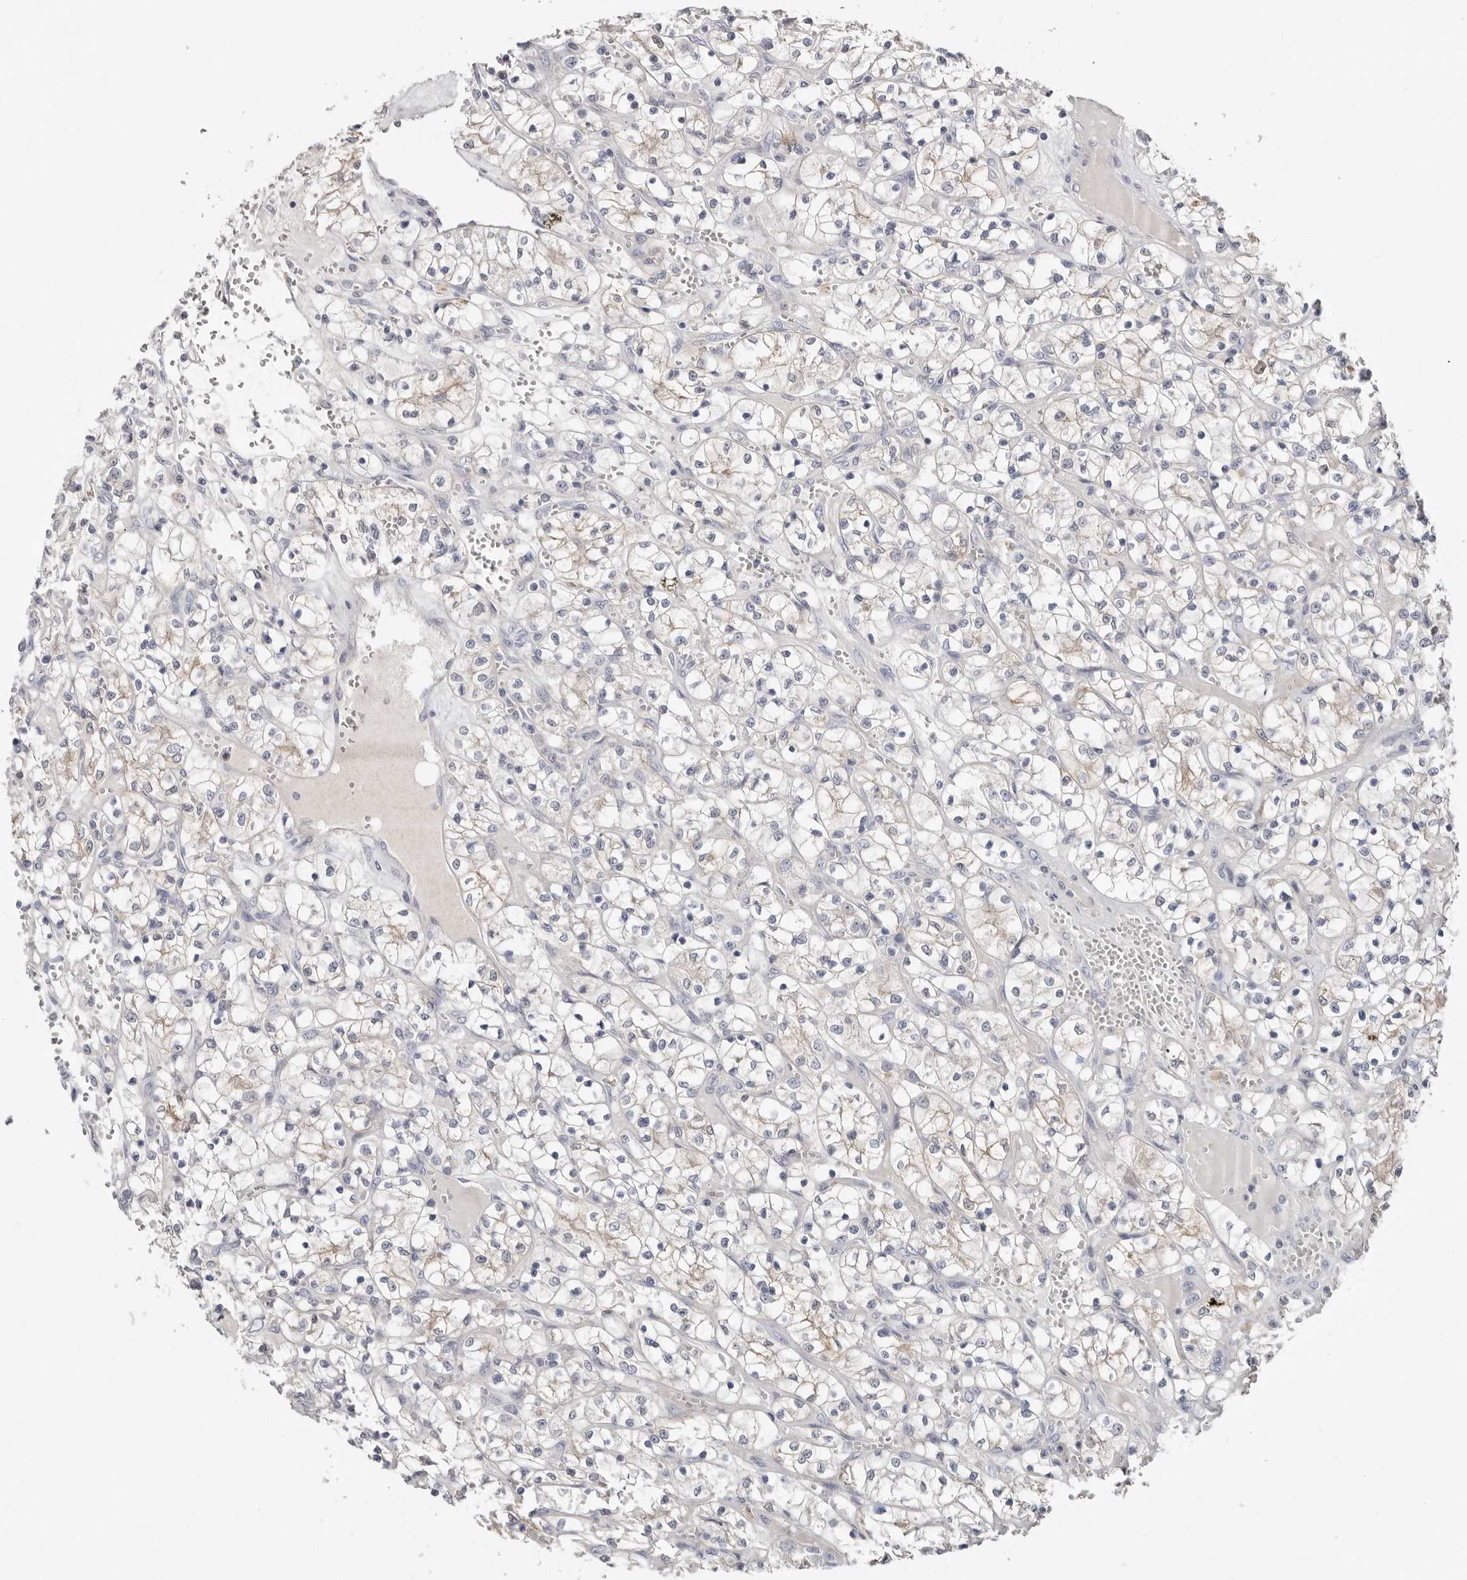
{"staining": {"intensity": "negative", "quantity": "none", "location": "none"}, "tissue": "renal cancer", "cell_type": "Tumor cells", "image_type": "cancer", "snomed": [{"axis": "morphology", "description": "Adenocarcinoma, NOS"}, {"axis": "topography", "description": "Kidney"}], "caption": "A photomicrograph of adenocarcinoma (renal) stained for a protein reveals no brown staining in tumor cells.", "gene": "PKDCC", "patient": {"sex": "female", "age": 69}}